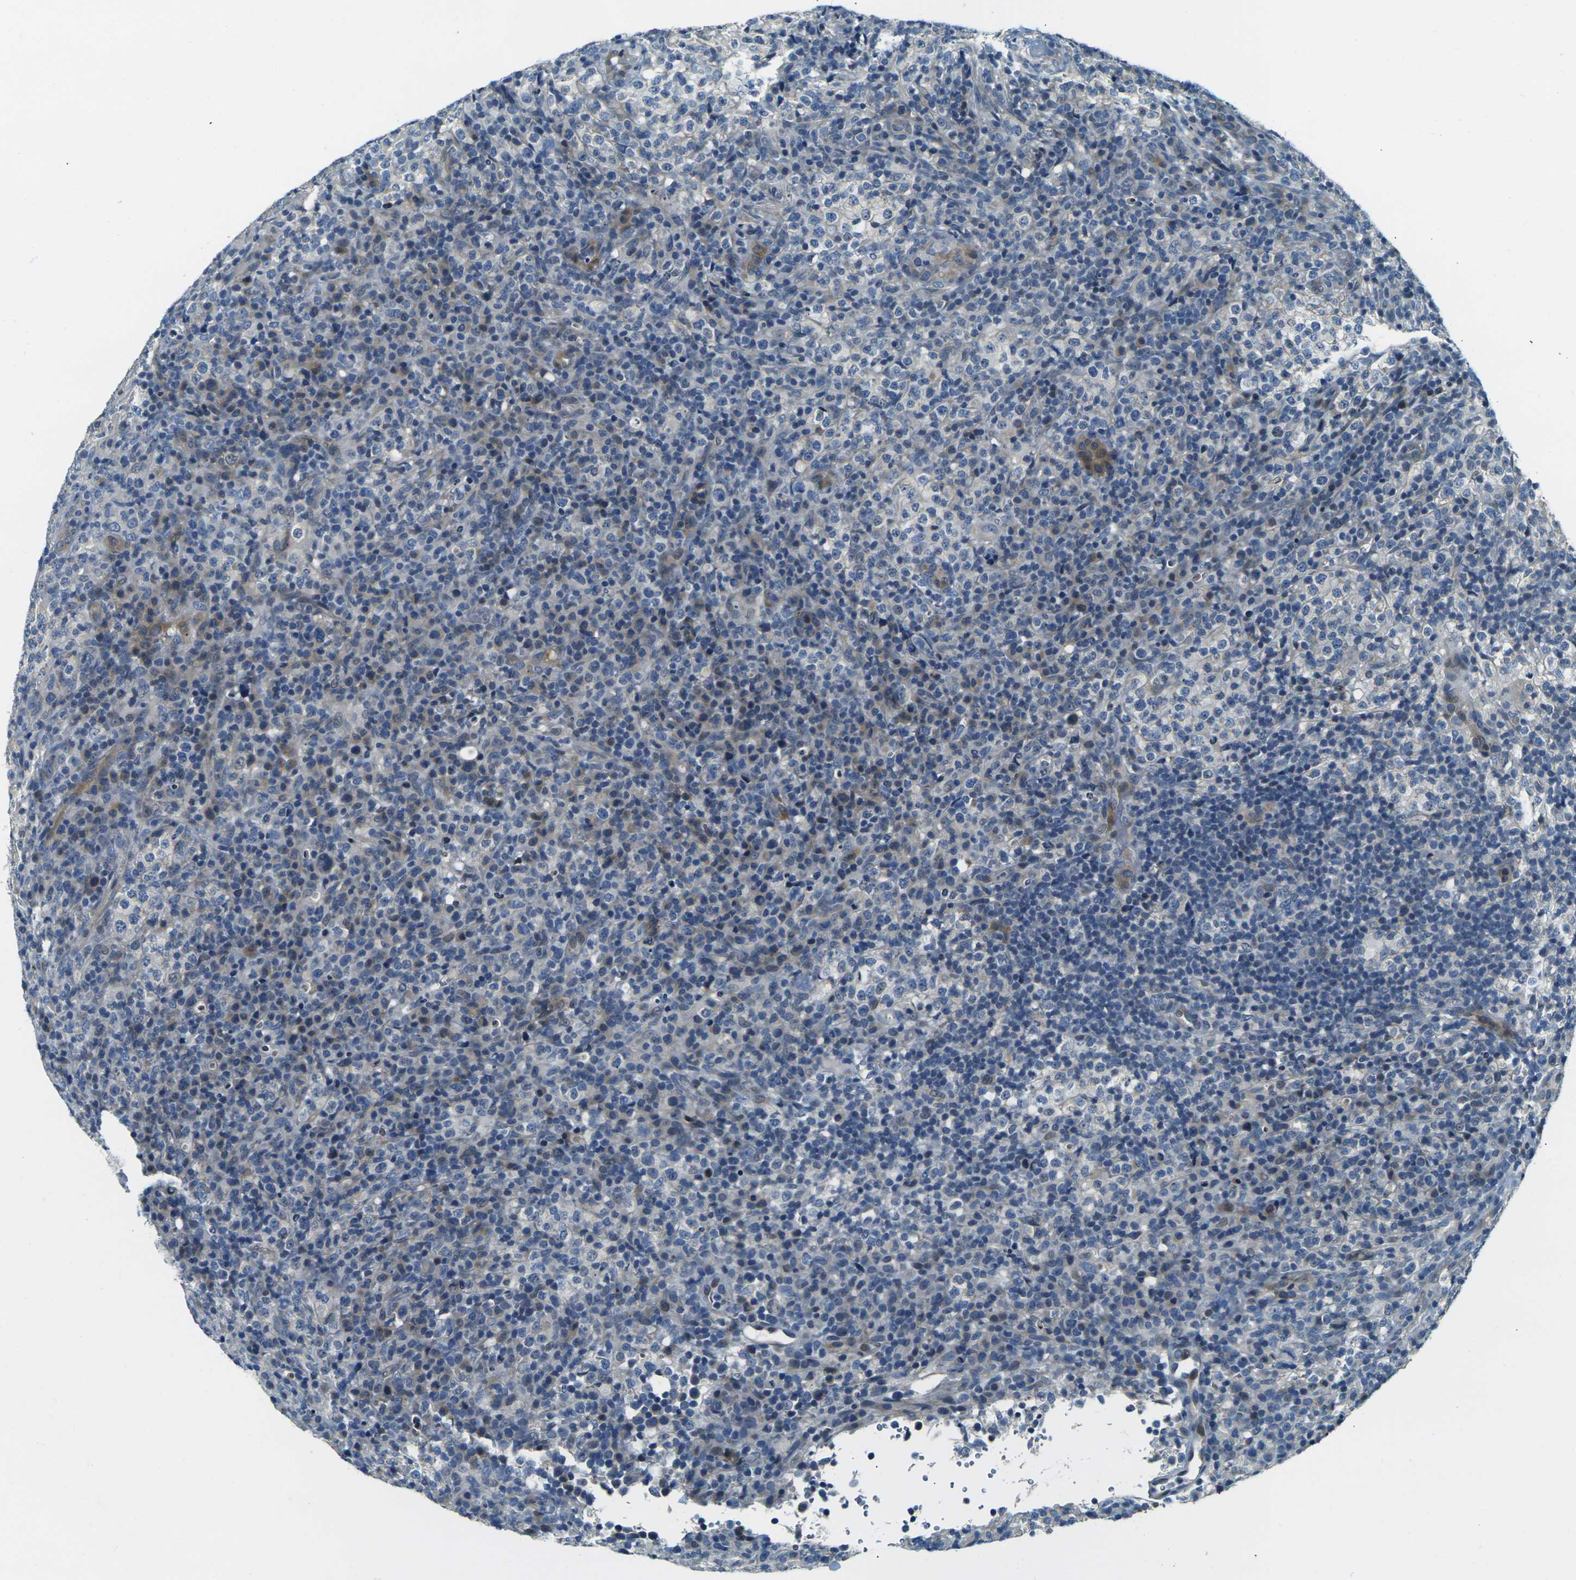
{"staining": {"intensity": "weak", "quantity": "<25%", "location": "cytoplasmic/membranous"}, "tissue": "lymphoma", "cell_type": "Tumor cells", "image_type": "cancer", "snomed": [{"axis": "morphology", "description": "Malignant lymphoma, non-Hodgkin's type, High grade"}, {"axis": "topography", "description": "Lymph node"}], "caption": "This is an IHC histopathology image of high-grade malignant lymphoma, non-Hodgkin's type. There is no expression in tumor cells.", "gene": "SHISAL2B", "patient": {"sex": "female", "age": 76}}